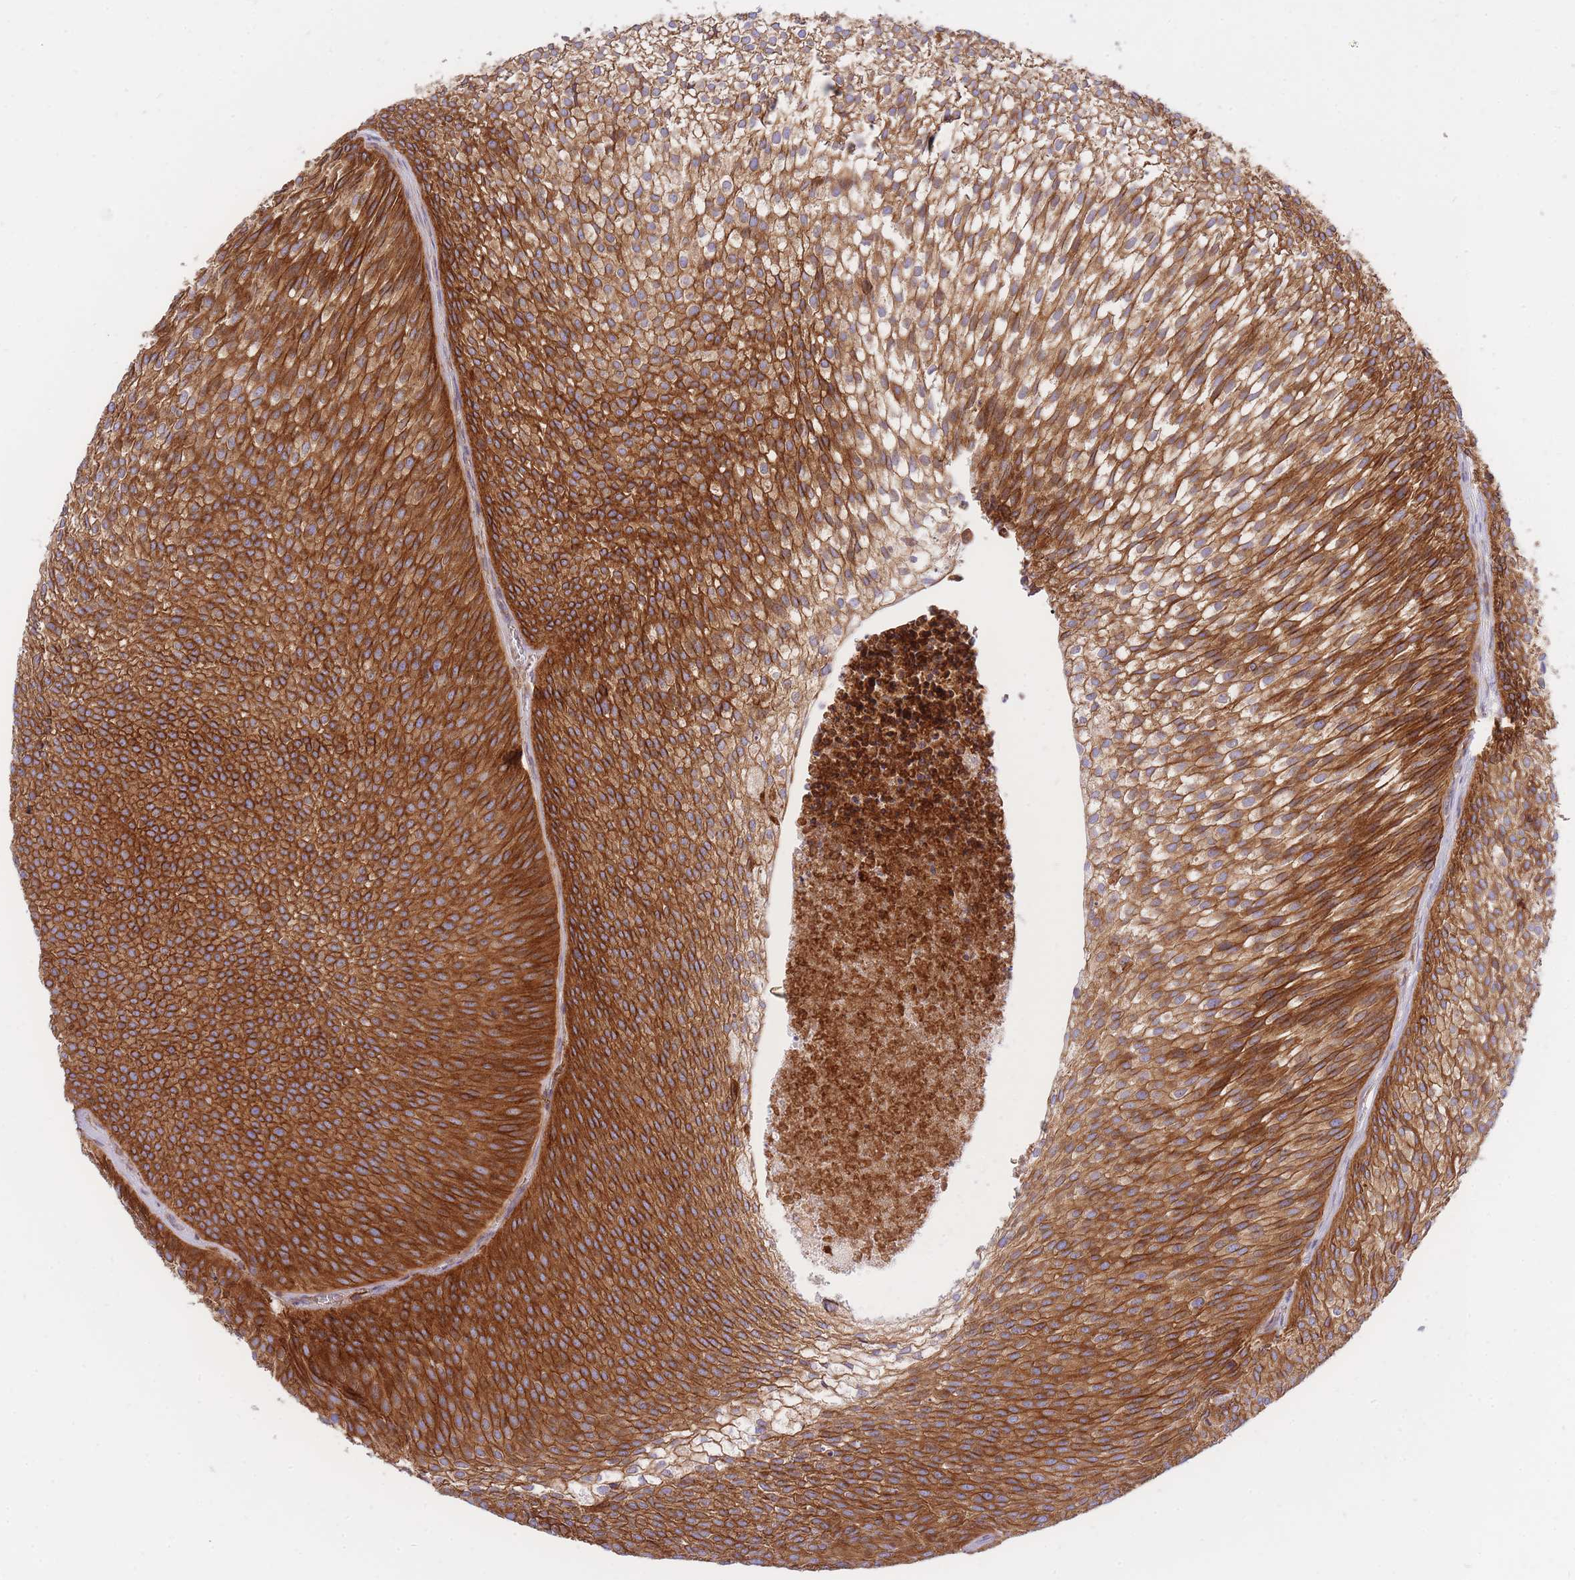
{"staining": {"intensity": "strong", "quantity": ">75%", "location": "cytoplasmic/membranous"}, "tissue": "urothelial cancer", "cell_type": "Tumor cells", "image_type": "cancer", "snomed": [{"axis": "morphology", "description": "Urothelial carcinoma, Low grade"}, {"axis": "topography", "description": "Urinary bladder"}], "caption": "Immunohistochemical staining of urothelial cancer reveals high levels of strong cytoplasmic/membranous protein staining in approximately >75% of tumor cells. The staining was performed using DAB, with brown indicating positive protein expression. Nuclei are stained blue with hematoxylin.", "gene": "REM1", "patient": {"sex": "male", "age": 91}}